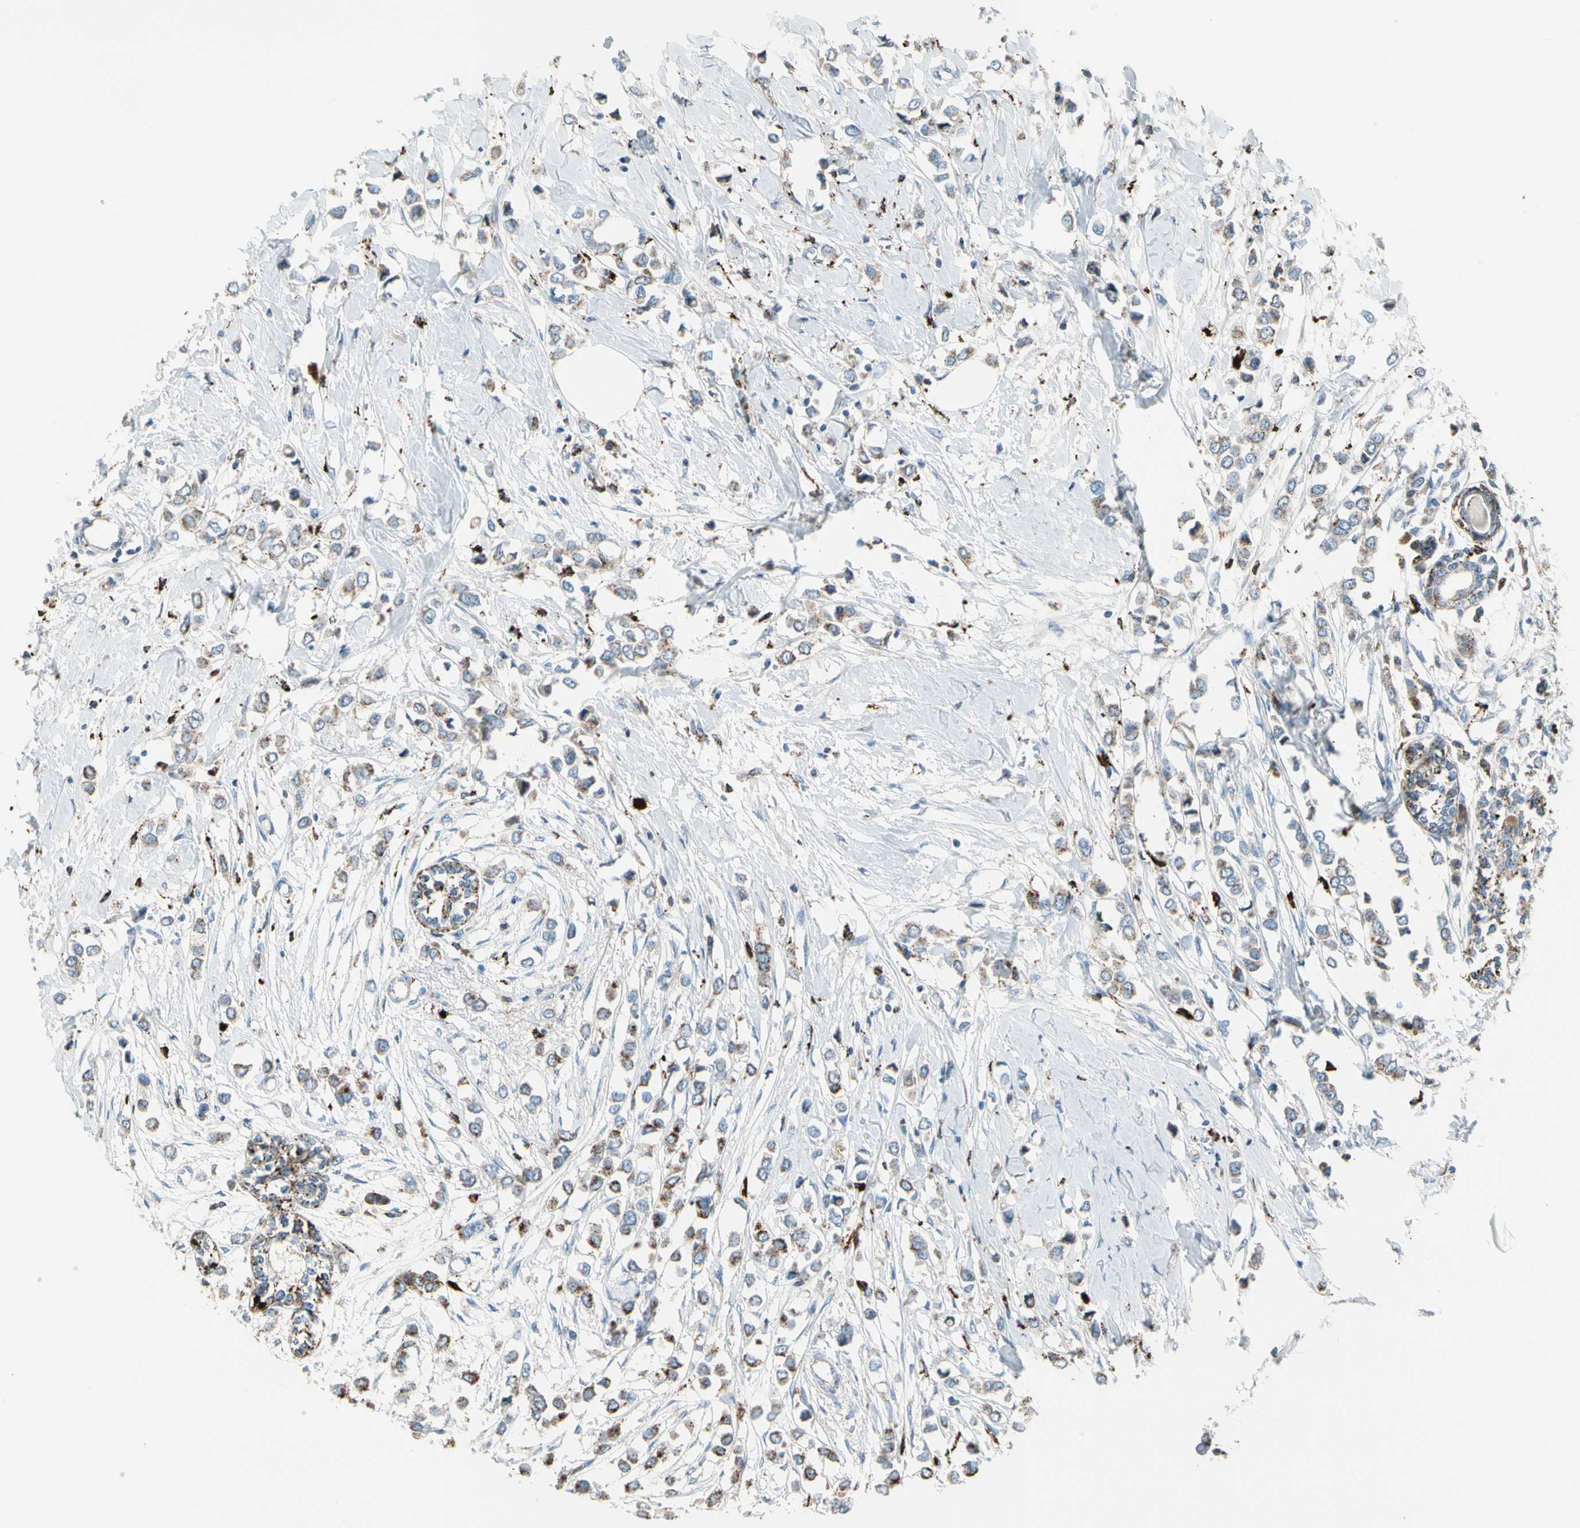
{"staining": {"intensity": "moderate", "quantity": "25%-75%", "location": "cytoplasmic/membranous"}, "tissue": "breast cancer", "cell_type": "Tumor cells", "image_type": "cancer", "snomed": [{"axis": "morphology", "description": "Lobular carcinoma"}, {"axis": "topography", "description": "Breast"}], "caption": "Protein staining by immunohistochemistry (IHC) shows moderate cytoplasmic/membranous positivity in approximately 25%-75% of tumor cells in lobular carcinoma (breast).", "gene": "GM2A", "patient": {"sex": "female", "age": 51}}